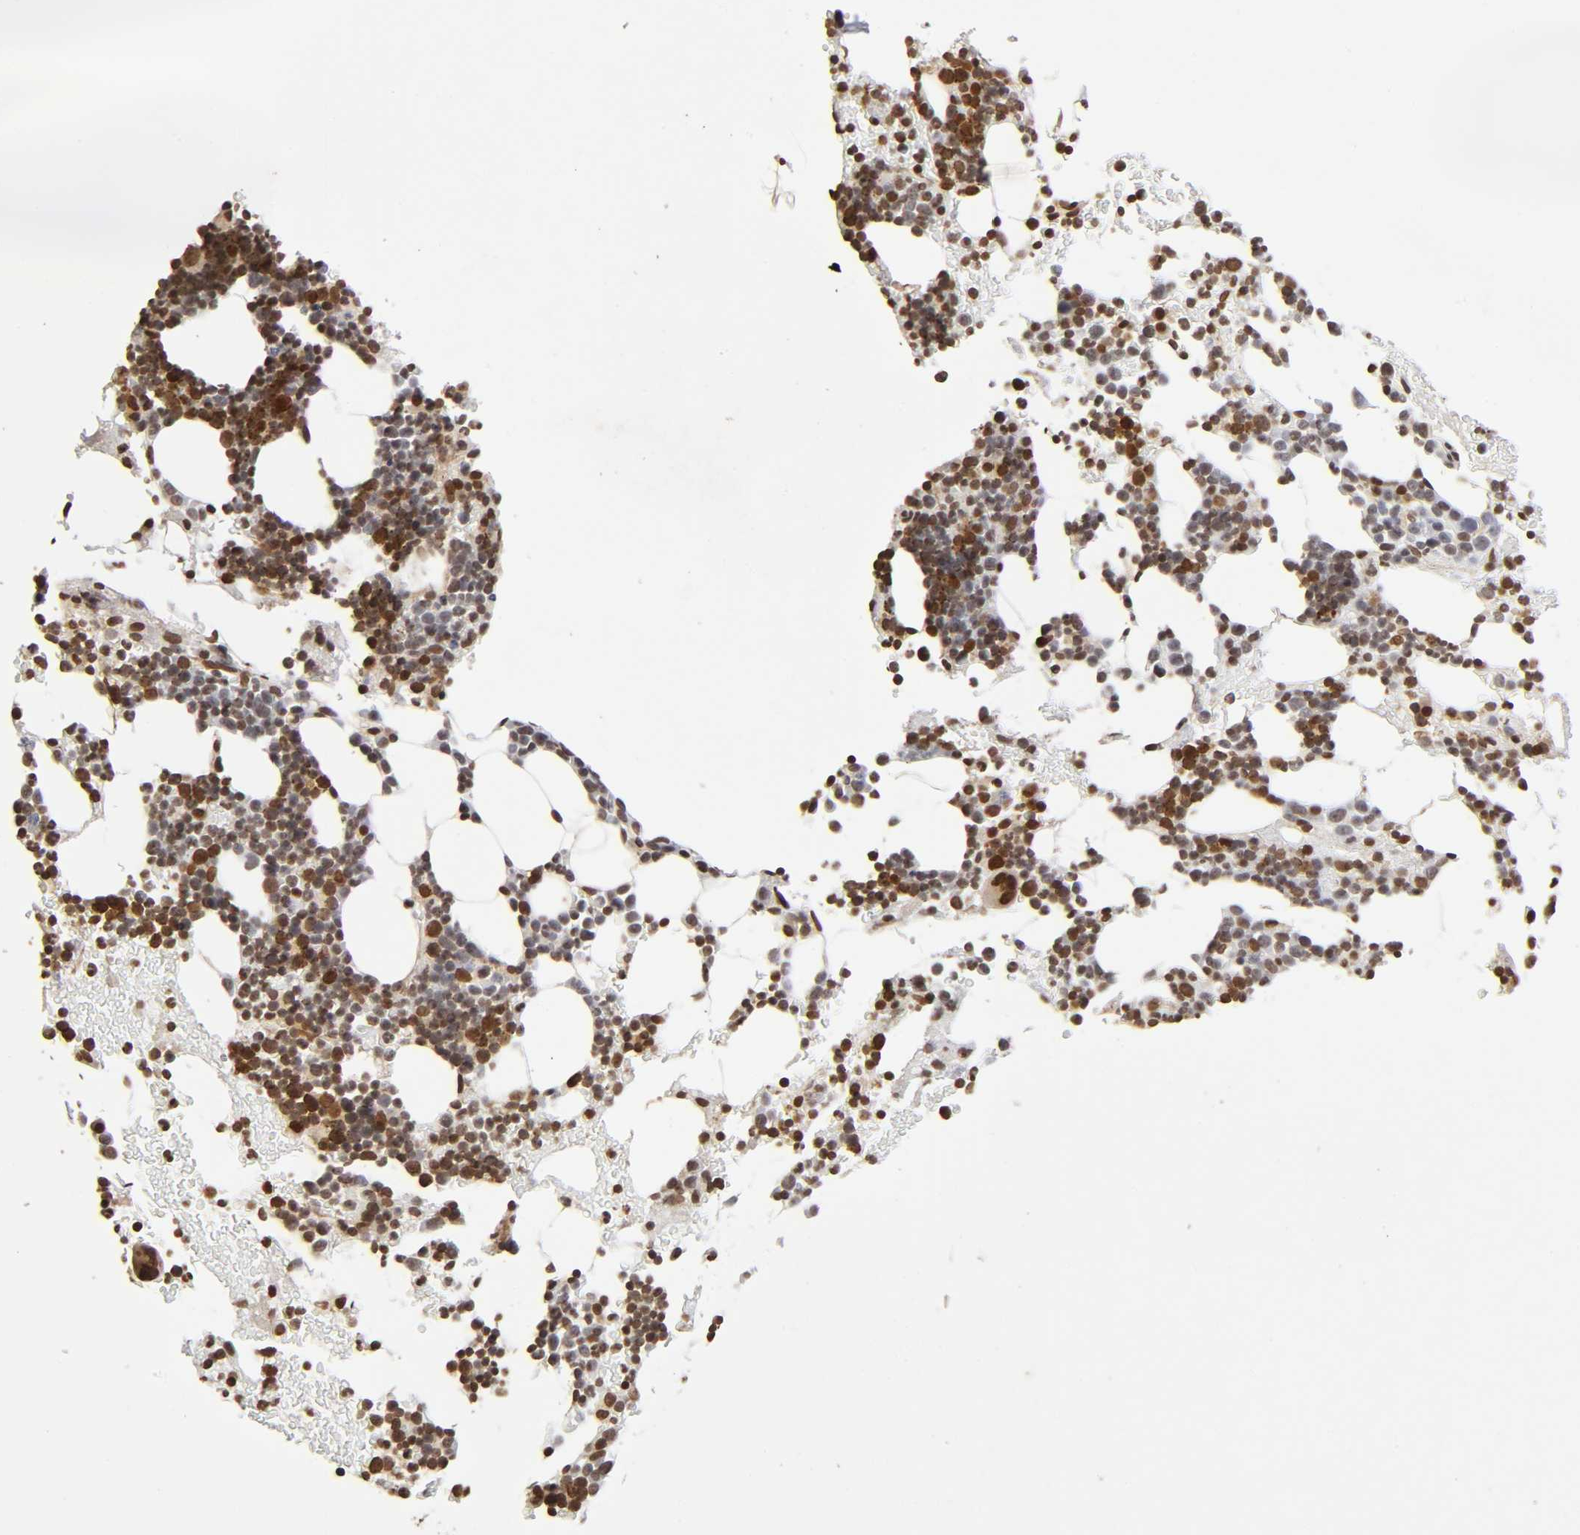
{"staining": {"intensity": "strong", "quantity": "25%-75%", "location": "nuclear"}, "tissue": "bone marrow", "cell_type": "Hematopoietic cells", "image_type": "normal", "snomed": [{"axis": "morphology", "description": "Normal tissue, NOS"}, {"axis": "topography", "description": "Bone marrow"}], "caption": "Bone marrow stained with DAB immunohistochemistry shows high levels of strong nuclear staining in approximately 25%-75% of hematopoietic cells.", "gene": "MLLT6", "patient": {"sex": "male", "age": 17}}